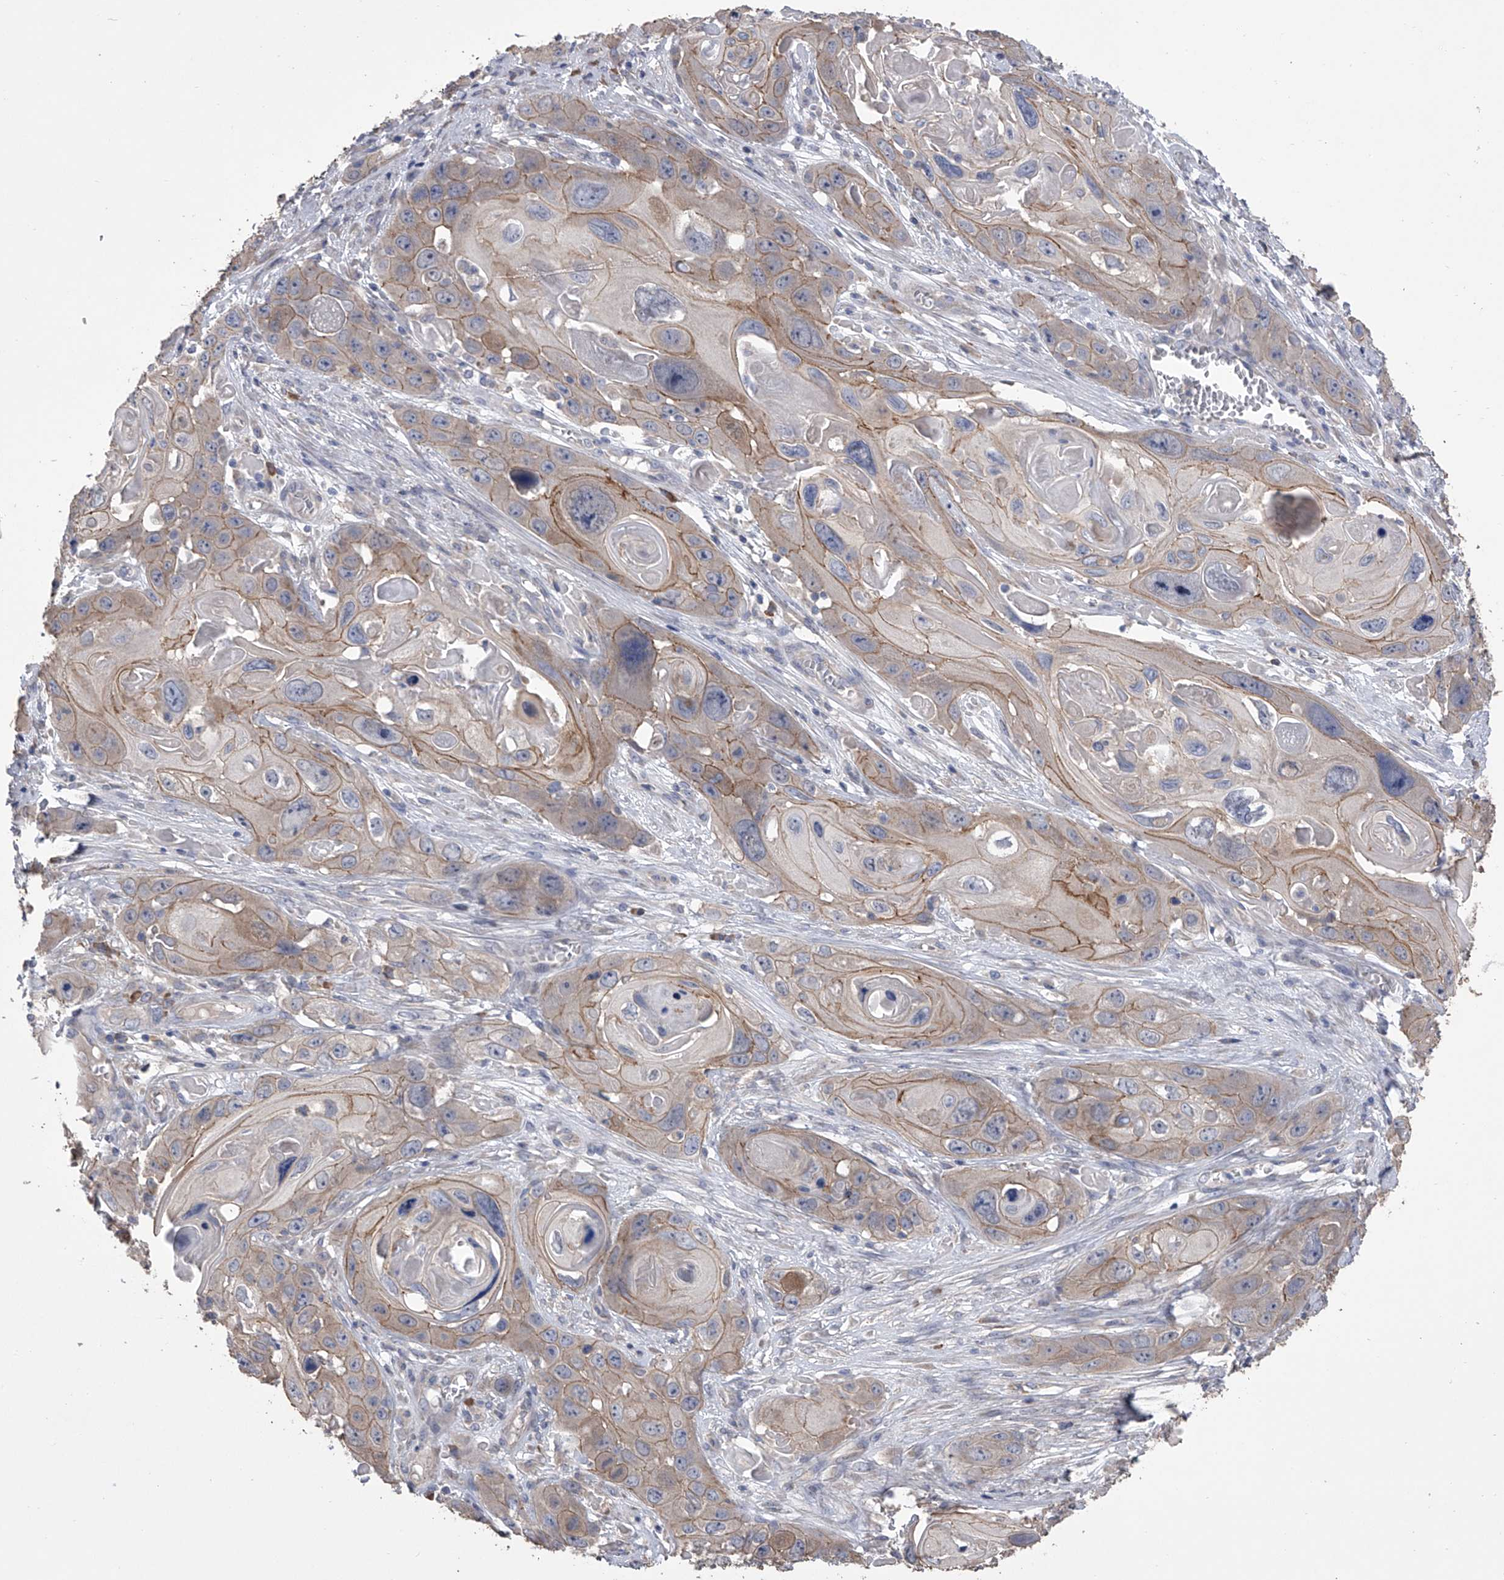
{"staining": {"intensity": "weak", "quantity": "25%-75%", "location": "cytoplasmic/membranous"}, "tissue": "skin cancer", "cell_type": "Tumor cells", "image_type": "cancer", "snomed": [{"axis": "morphology", "description": "Squamous cell carcinoma, NOS"}, {"axis": "topography", "description": "Skin"}], "caption": "This photomicrograph displays IHC staining of squamous cell carcinoma (skin), with low weak cytoplasmic/membranous positivity in about 25%-75% of tumor cells.", "gene": "ZNF343", "patient": {"sex": "male", "age": 55}}